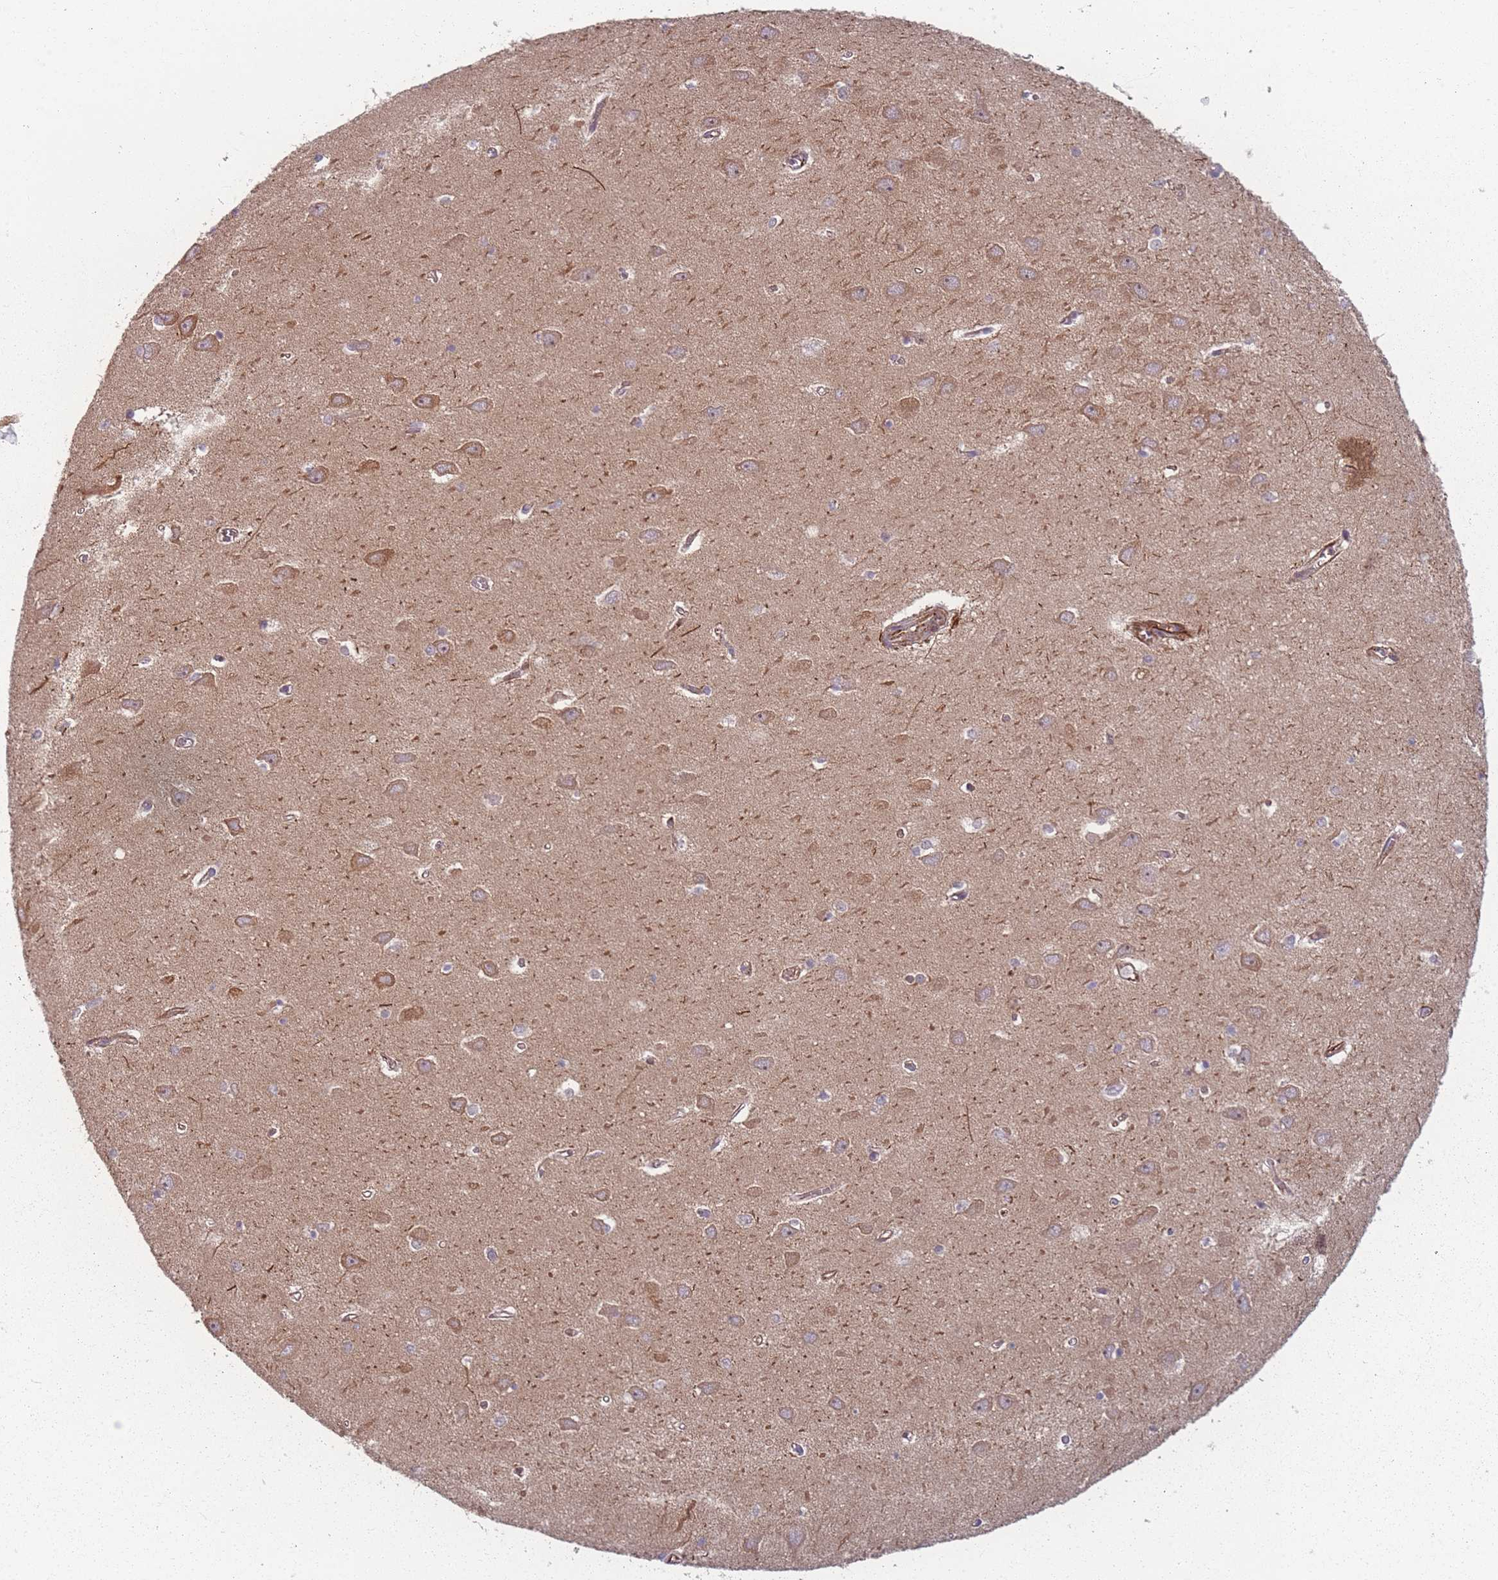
{"staining": {"intensity": "weak", "quantity": "25%-75%", "location": "cytoplasmic/membranous"}, "tissue": "hippocampus", "cell_type": "Glial cells", "image_type": "normal", "snomed": [{"axis": "morphology", "description": "Normal tissue, NOS"}, {"axis": "topography", "description": "Hippocampus"}], "caption": "DAB (3,3'-diaminobenzidine) immunohistochemical staining of normal human hippocampus exhibits weak cytoplasmic/membranous protein staining in approximately 25%-75% of glial cells.", "gene": "EEF1AKMT2", "patient": {"sex": "female", "age": 64}}